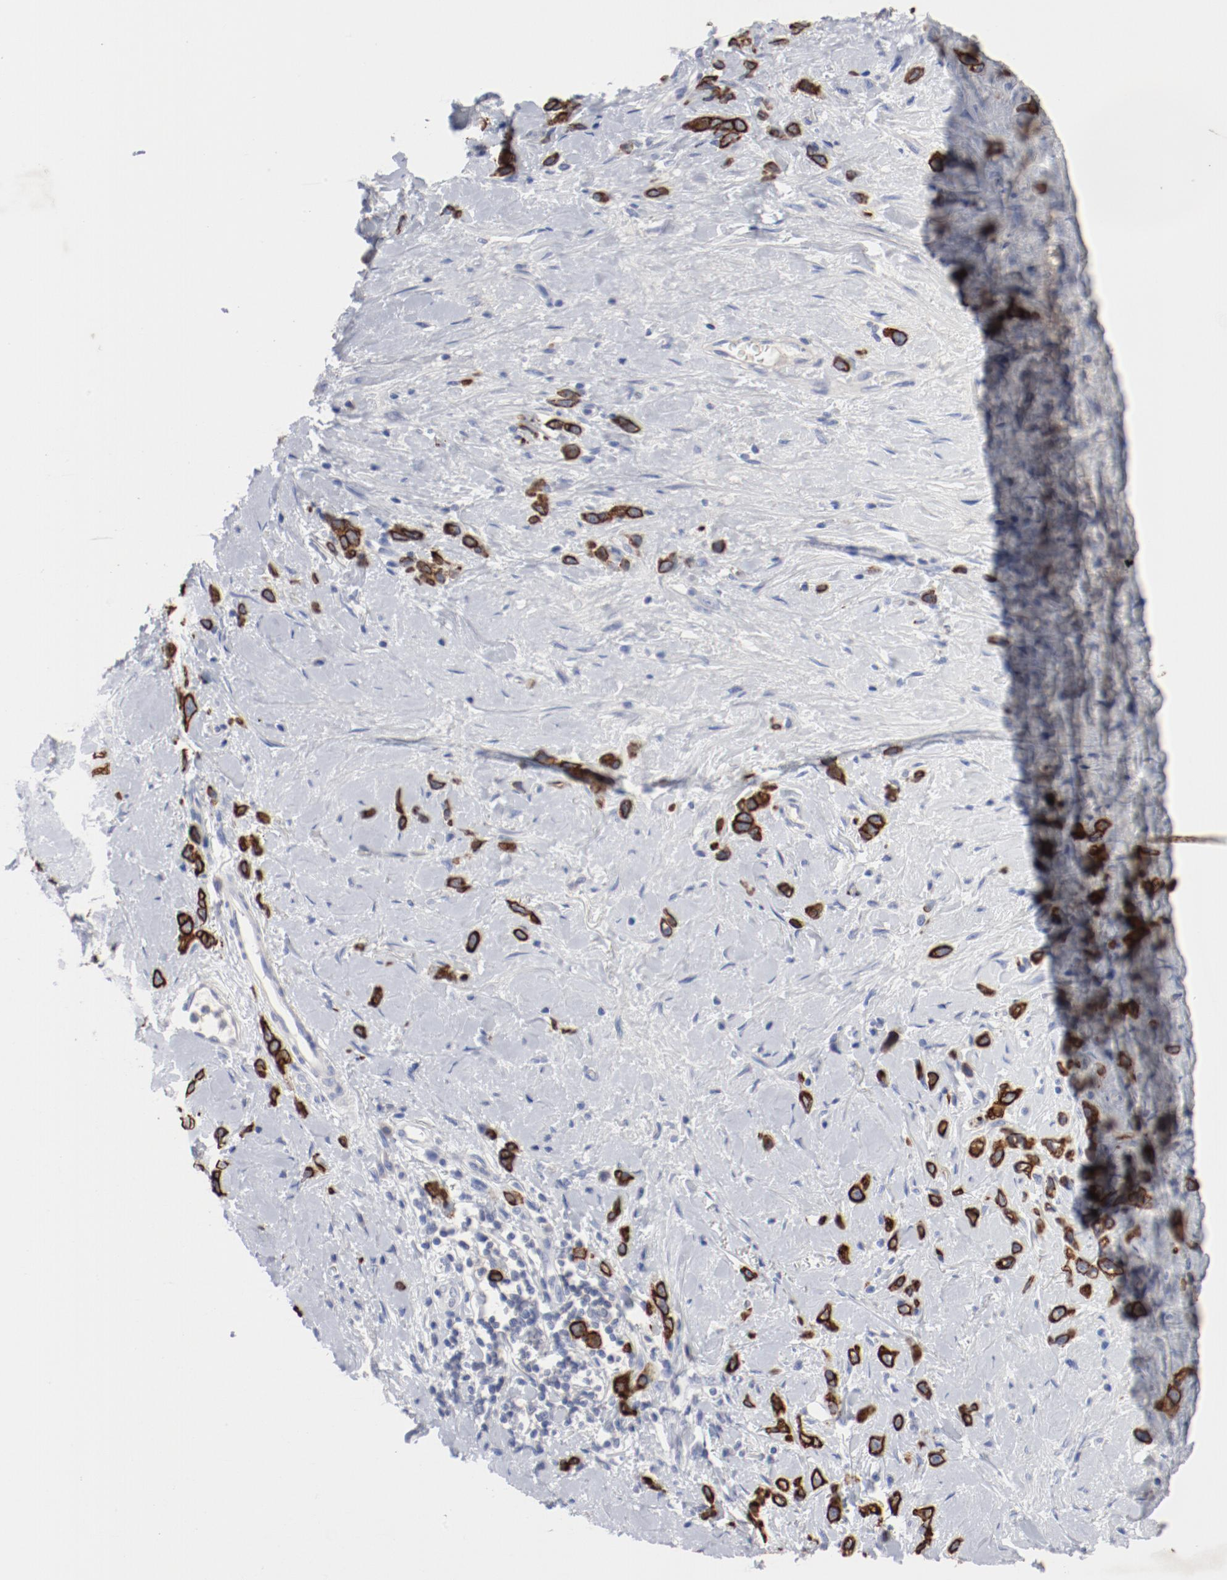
{"staining": {"intensity": "strong", "quantity": ">75%", "location": "cytoplasmic/membranous"}, "tissue": "stomach cancer", "cell_type": "Tumor cells", "image_type": "cancer", "snomed": [{"axis": "morphology", "description": "Normal tissue, NOS"}, {"axis": "morphology", "description": "Adenocarcinoma, NOS"}, {"axis": "morphology", "description": "Adenocarcinoma, High grade"}, {"axis": "topography", "description": "Stomach, upper"}, {"axis": "topography", "description": "Stomach"}], "caption": "The histopathology image exhibits immunohistochemical staining of stomach cancer. There is strong cytoplasmic/membranous expression is appreciated in approximately >75% of tumor cells.", "gene": "TSPAN6", "patient": {"sex": "female", "age": 65}}